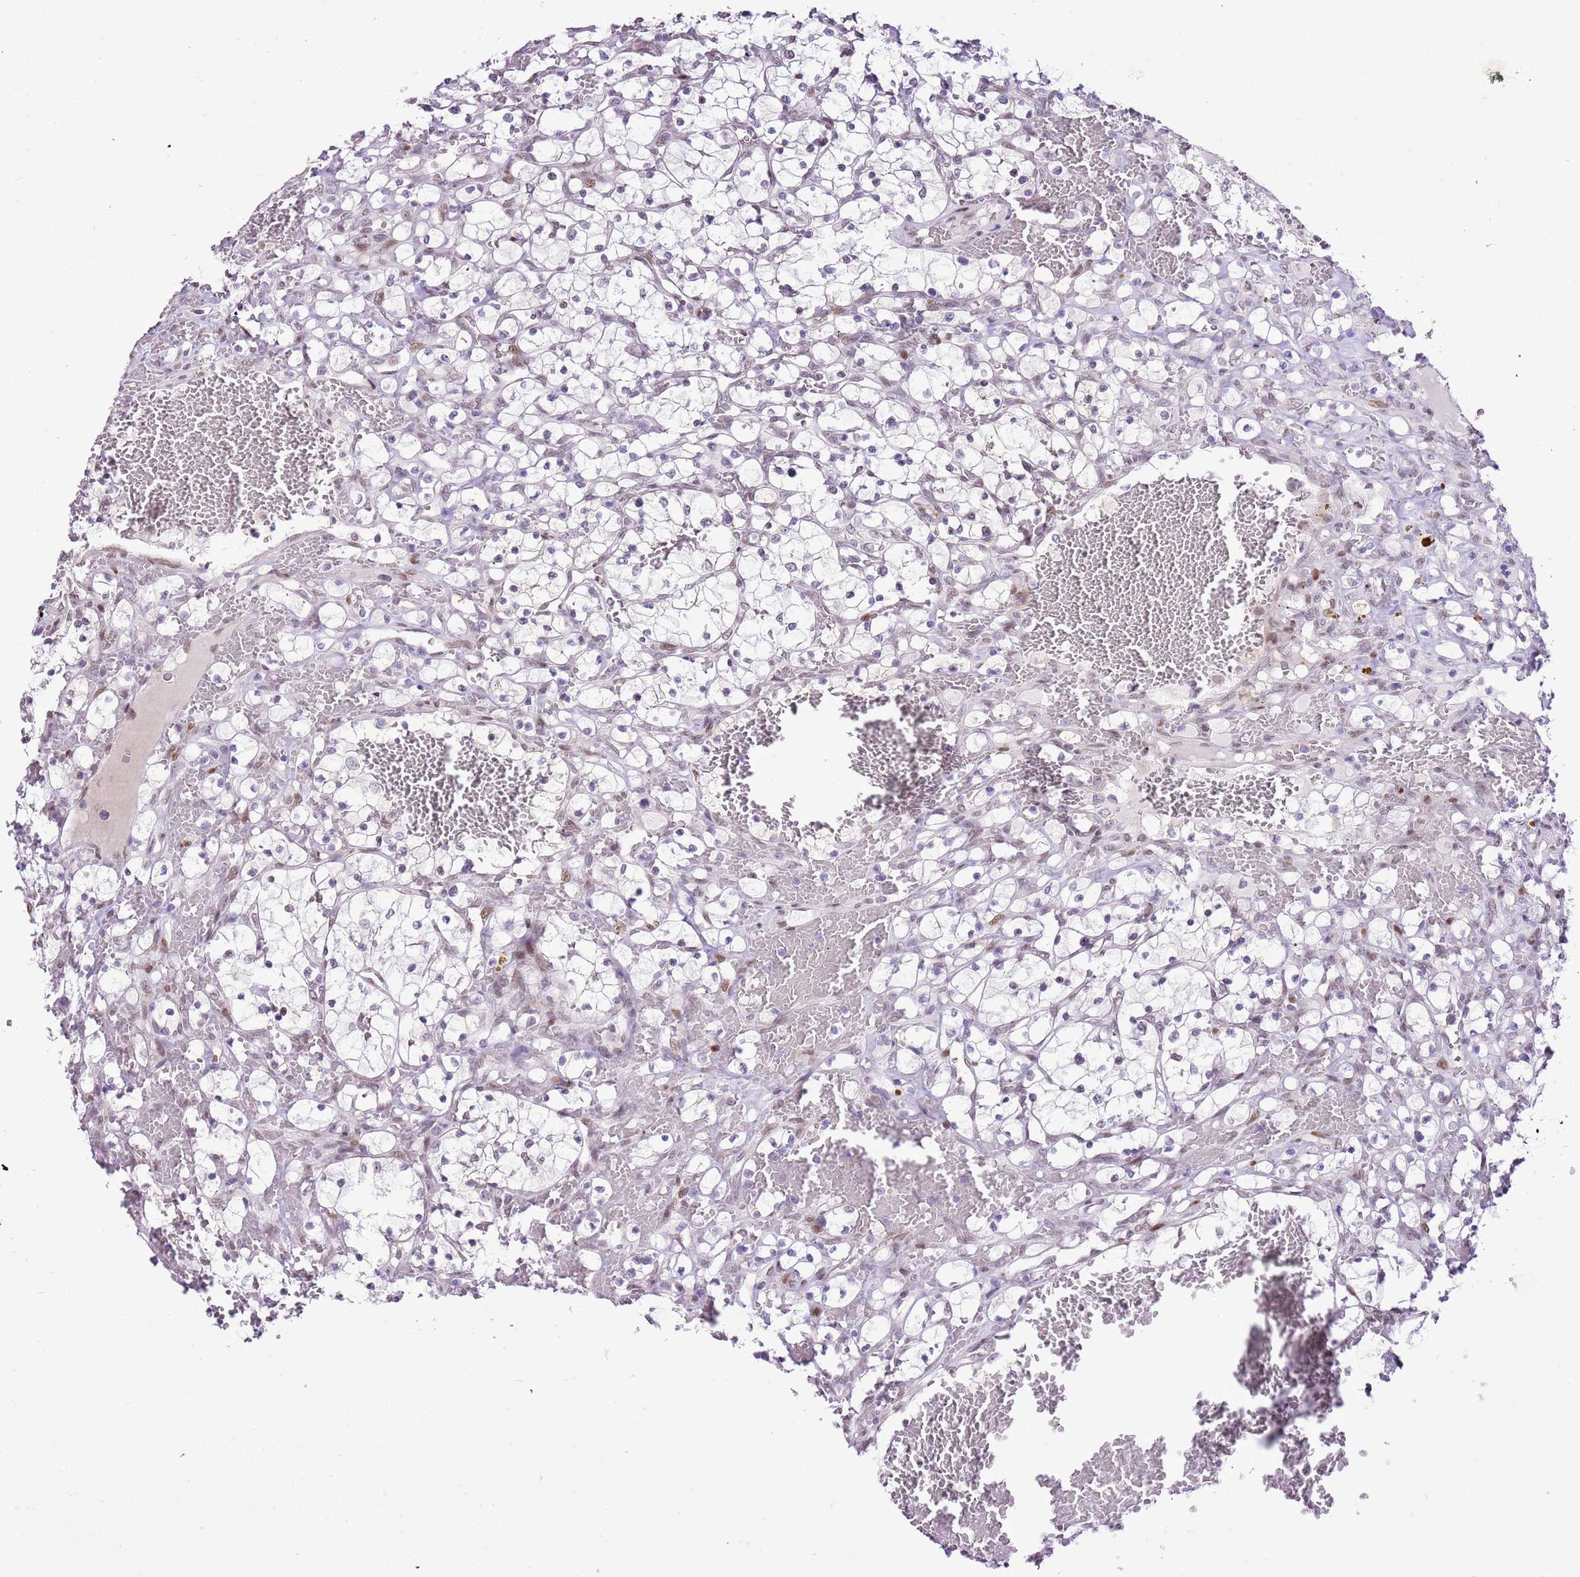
{"staining": {"intensity": "negative", "quantity": "none", "location": "none"}, "tissue": "renal cancer", "cell_type": "Tumor cells", "image_type": "cancer", "snomed": [{"axis": "morphology", "description": "Adenocarcinoma, NOS"}, {"axis": "topography", "description": "Kidney"}], "caption": "Immunohistochemical staining of human adenocarcinoma (renal) shows no significant positivity in tumor cells.", "gene": "NACC2", "patient": {"sex": "female", "age": 69}}